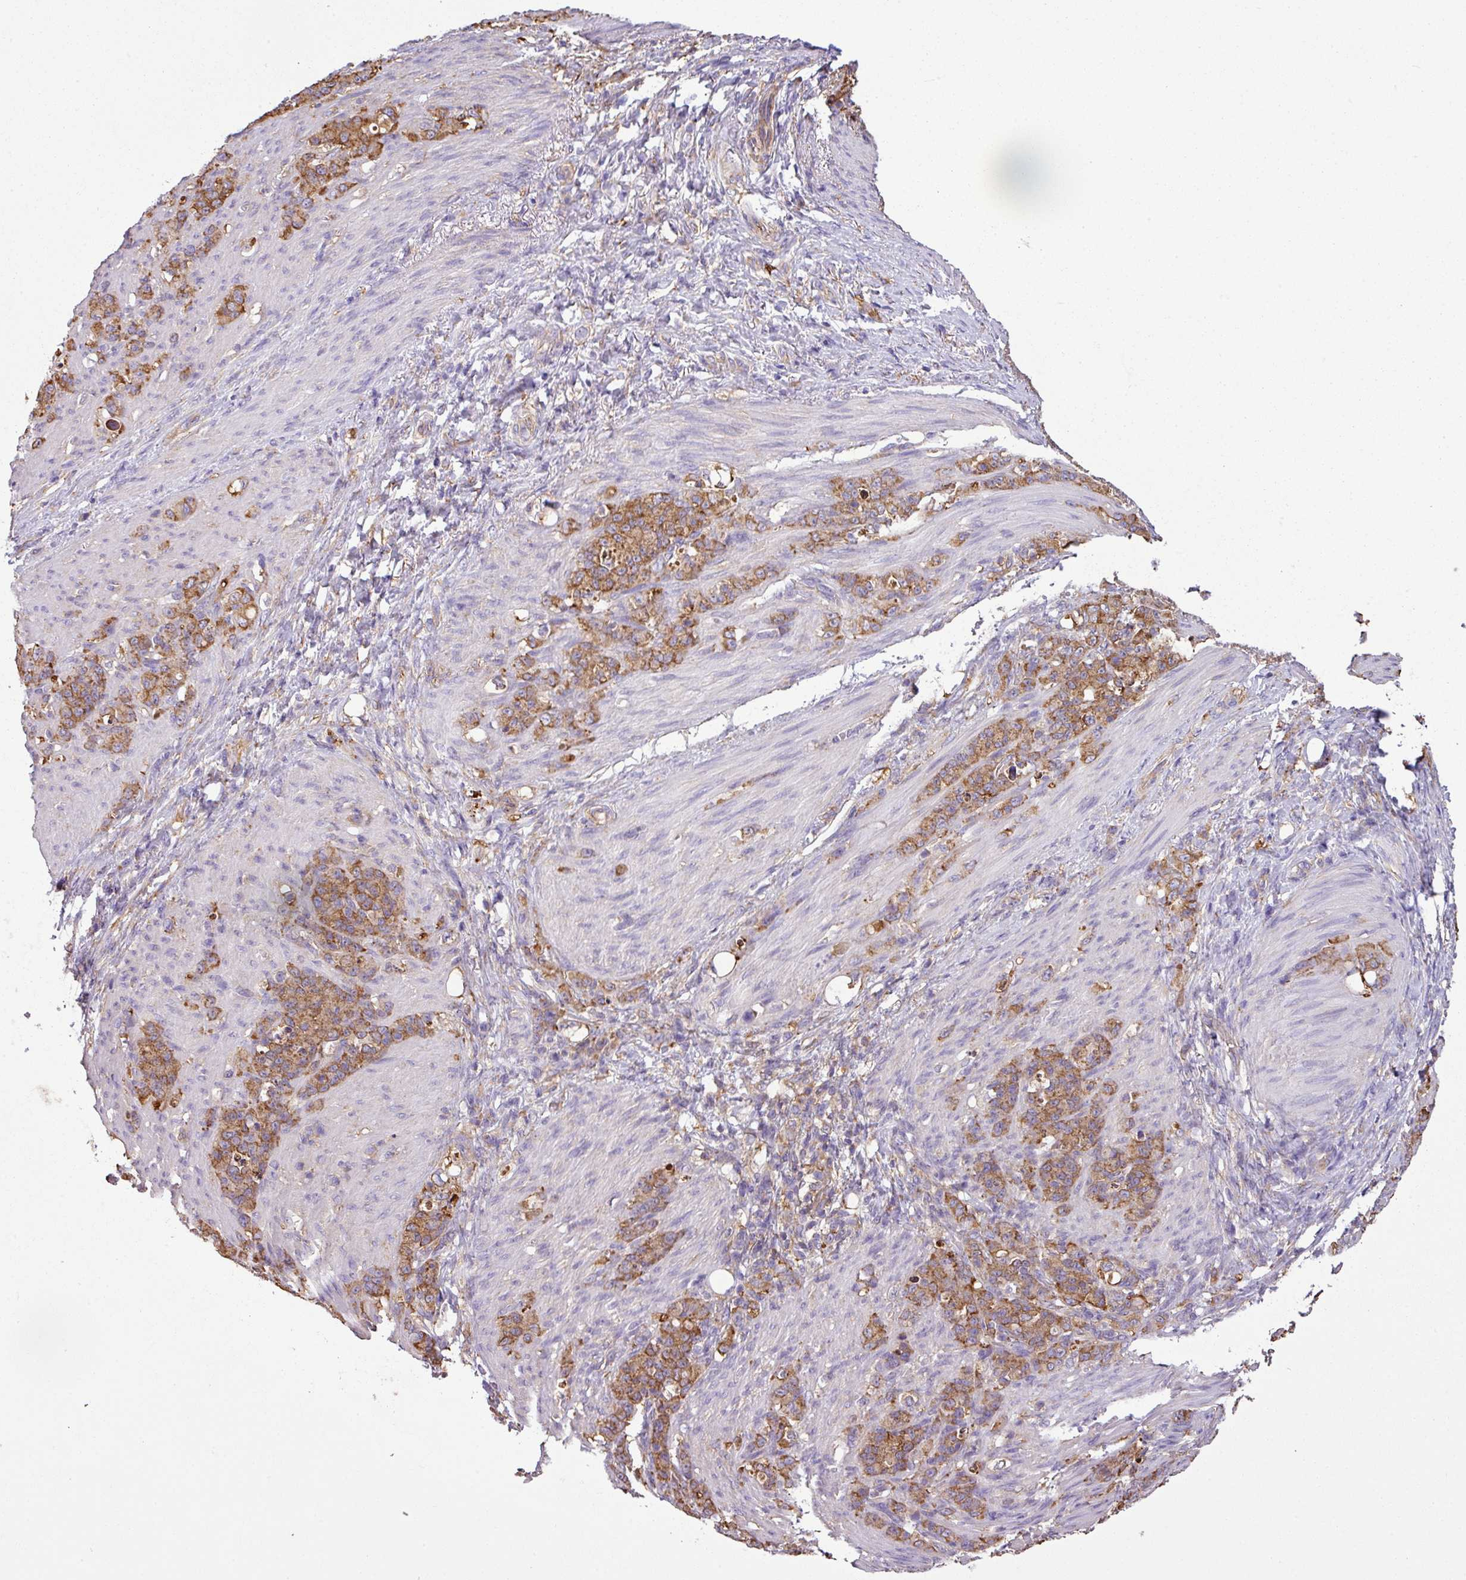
{"staining": {"intensity": "moderate", "quantity": ">75%", "location": "cytoplasmic/membranous"}, "tissue": "stomach cancer", "cell_type": "Tumor cells", "image_type": "cancer", "snomed": [{"axis": "morphology", "description": "Adenocarcinoma, NOS"}, {"axis": "topography", "description": "Stomach"}], "caption": "Immunohistochemistry (IHC) of adenocarcinoma (stomach) reveals medium levels of moderate cytoplasmic/membranous expression in approximately >75% of tumor cells. (DAB IHC, brown staining for protein, blue staining for nuclei).", "gene": "XNDC1N", "patient": {"sex": "female", "age": 79}}